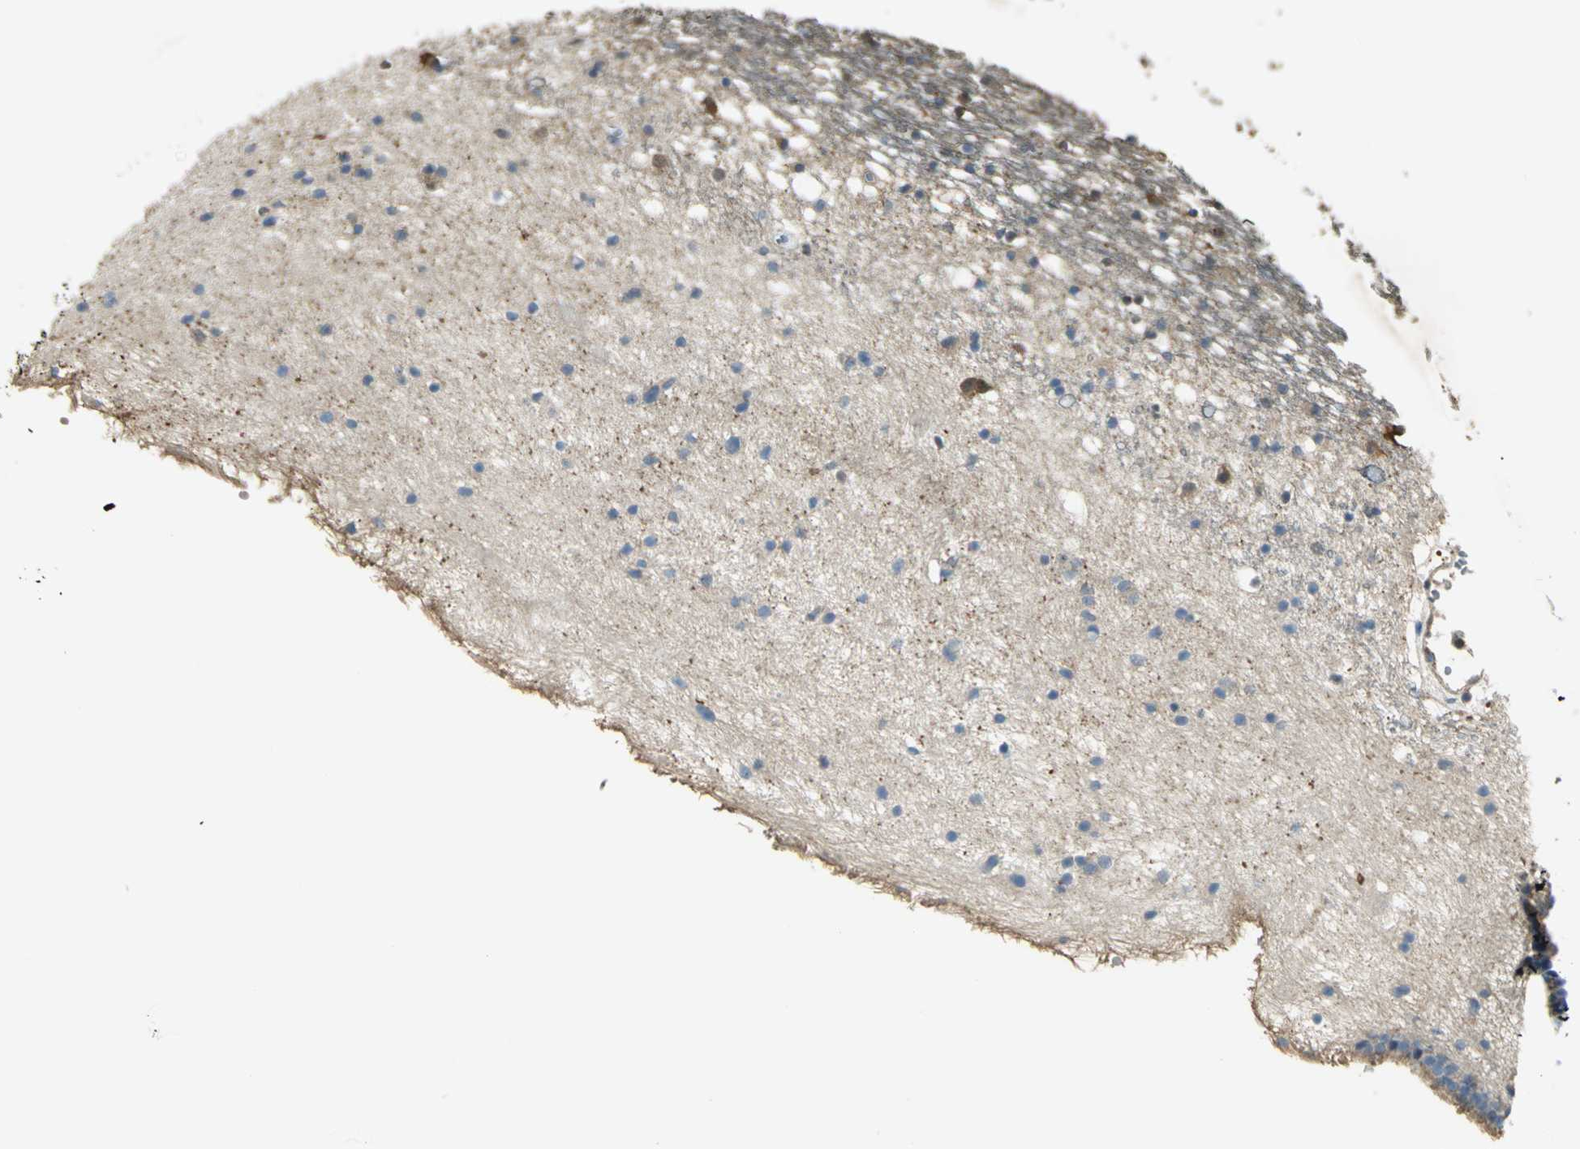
{"staining": {"intensity": "weak", "quantity": ">75%", "location": "cytoplasmic/membranous"}, "tissue": "caudate", "cell_type": "Glial cells", "image_type": "normal", "snomed": [{"axis": "morphology", "description": "Normal tissue, NOS"}, {"axis": "topography", "description": "Lateral ventricle wall"}], "caption": "A high-resolution image shows IHC staining of unremarkable caudate, which demonstrates weak cytoplasmic/membranous positivity in about >75% of glial cells.", "gene": "PARK7", "patient": {"sex": "male", "age": 45}}